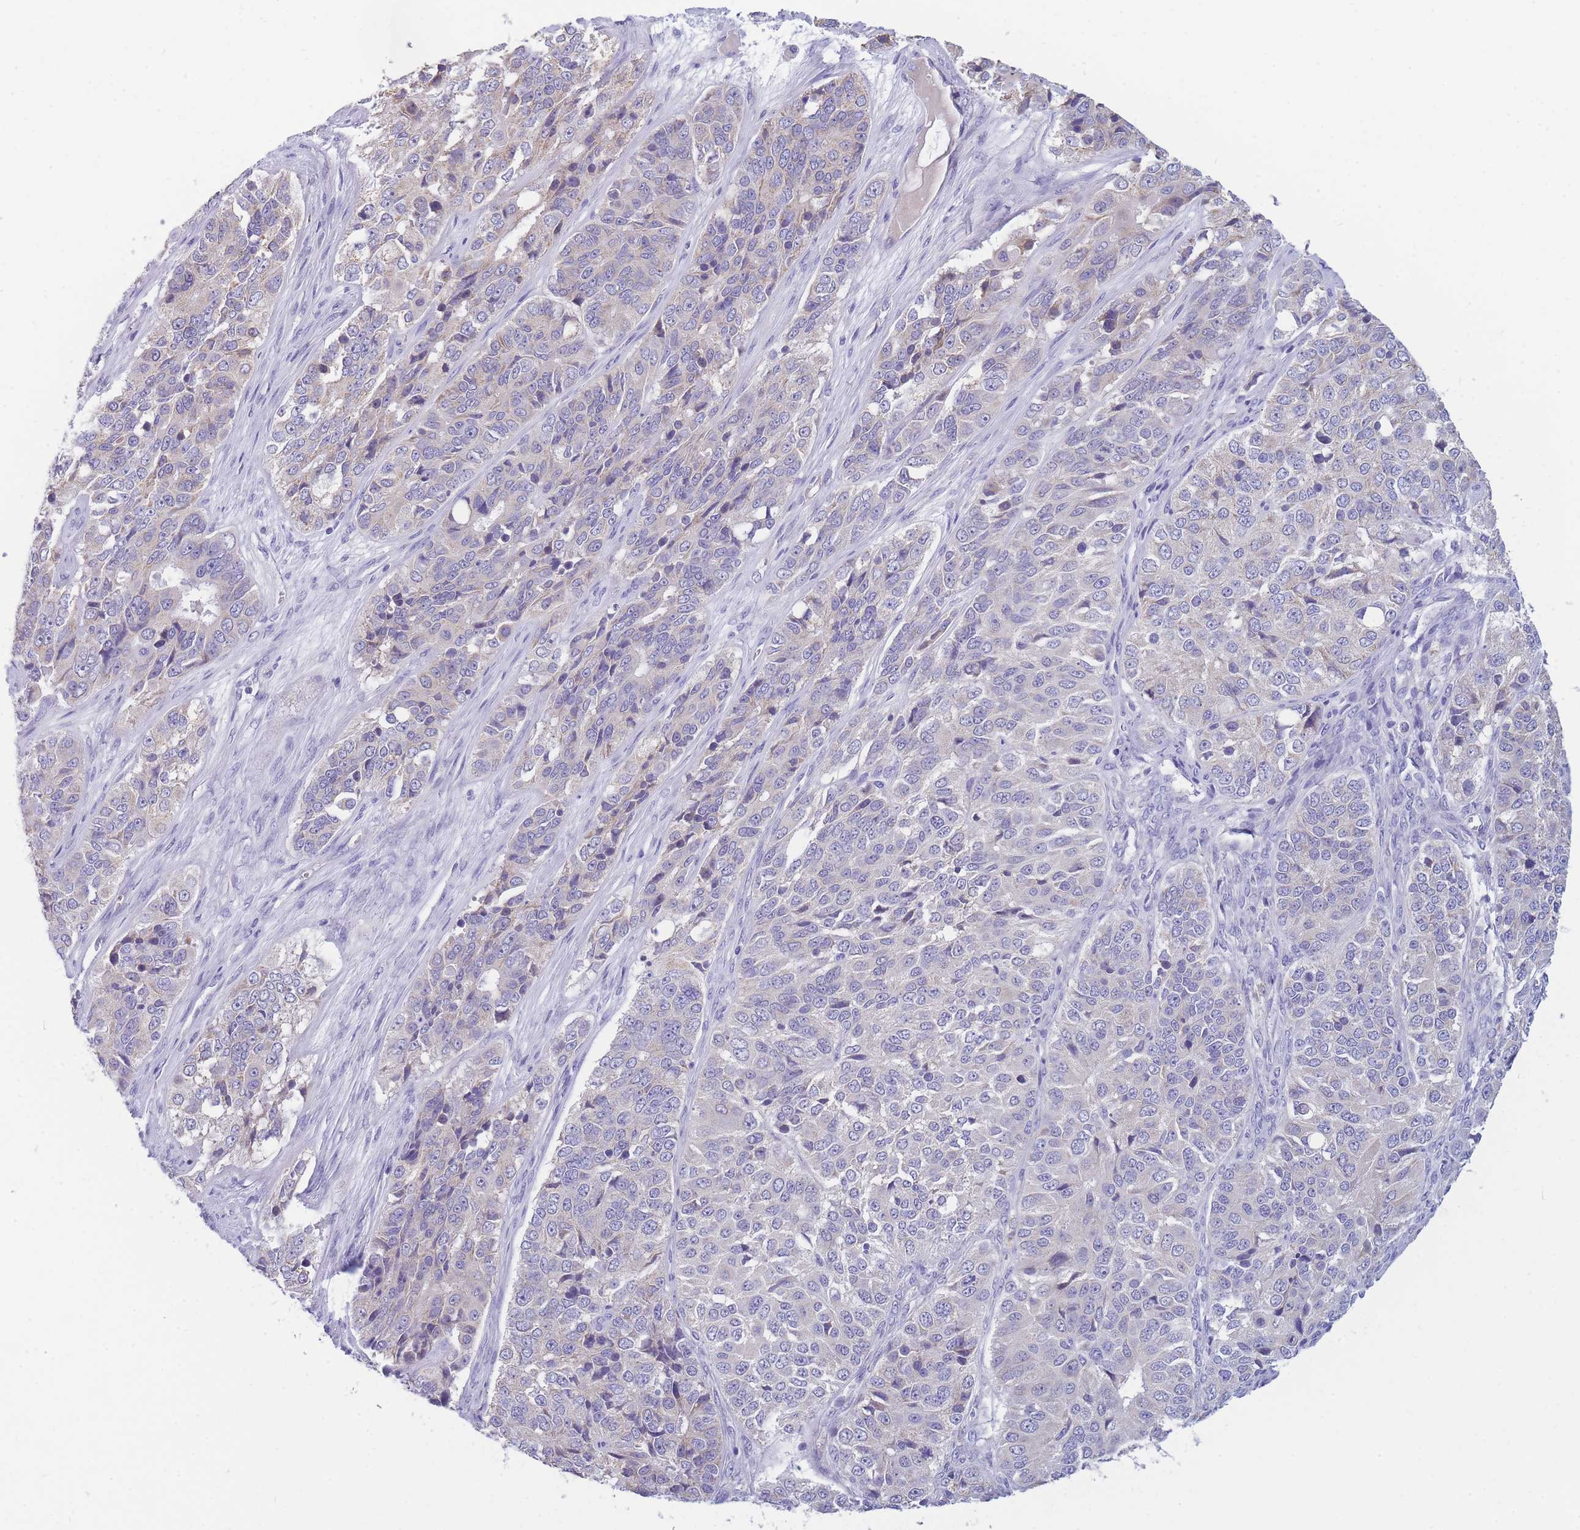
{"staining": {"intensity": "weak", "quantity": "<25%", "location": "cytoplasmic/membranous"}, "tissue": "ovarian cancer", "cell_type": "Tumor cells", "image_type": "cancer", "snomed": [{"axis": "morphology", "description": "Carcinoma, endometroid"}, {"axis": "topography", "description": "Ovary"}], "caption": "The immunohistochemistry histopathology image has no significant expression in tumor cells of ovarian cancer tissue.", "gene": "DHRS11", "patient": {"sex": "female", "age": 51}}